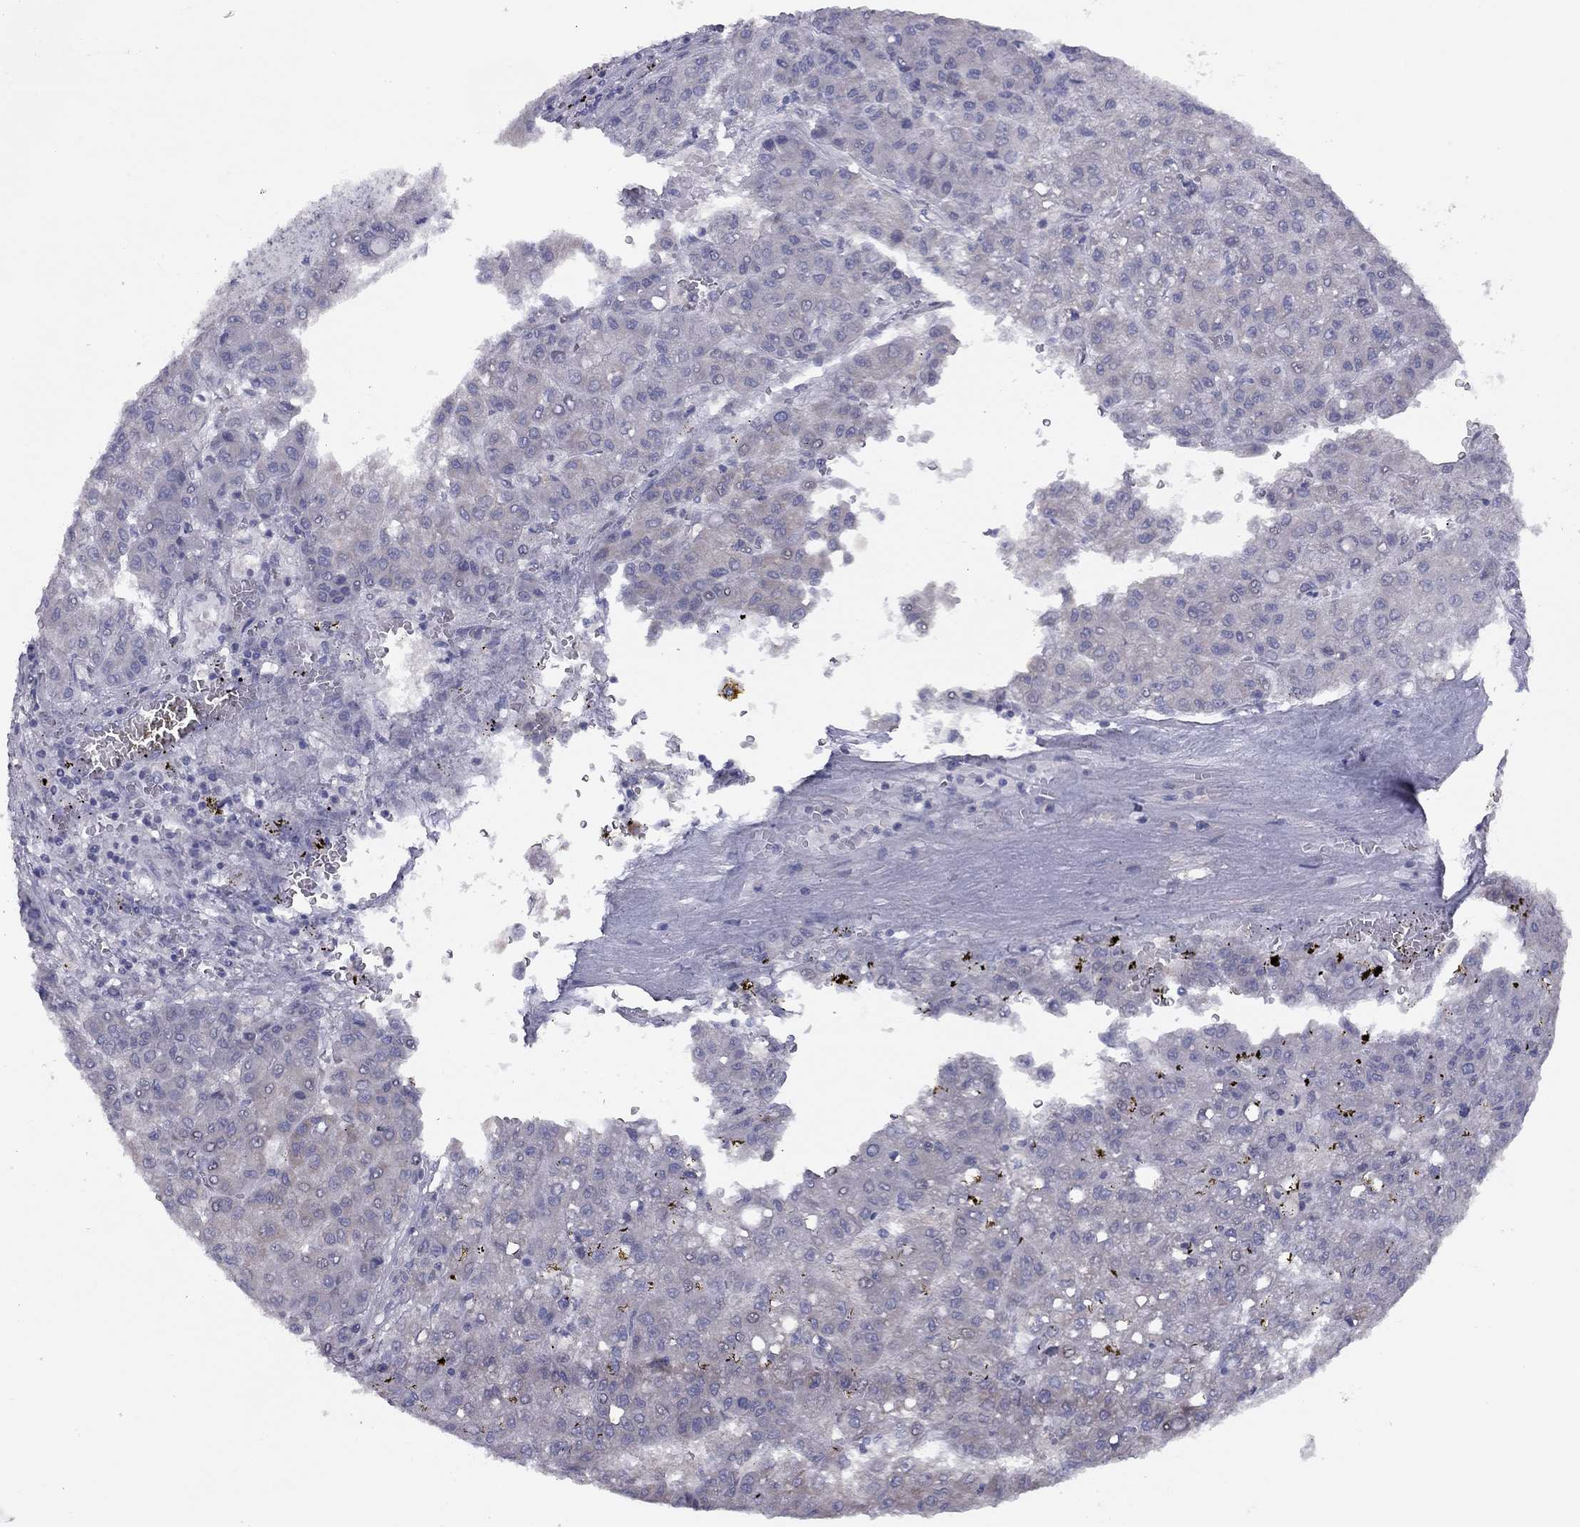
{"staining": {"intensity": "moderate", "quantity": "25%-75%", "location": "cytoplasmic/membranous"}, "tissue": "liver cancer", "cell_type": "Tumor cells", "image_type": "cancer", "snomed": [{"axis": "morphology", "description": "Carcinoma, Hepatocellular, NOS"}, {"axis": "topography", "description": "Liver"}], "caption": "An image of liver hepatocellular carcinoma stained for a protein demonstrates moderate cytoplasmic/membranous brown staining in tumor cells.", "gene": "DUSP7", "patient": {"sex": "male", "age": 70}}